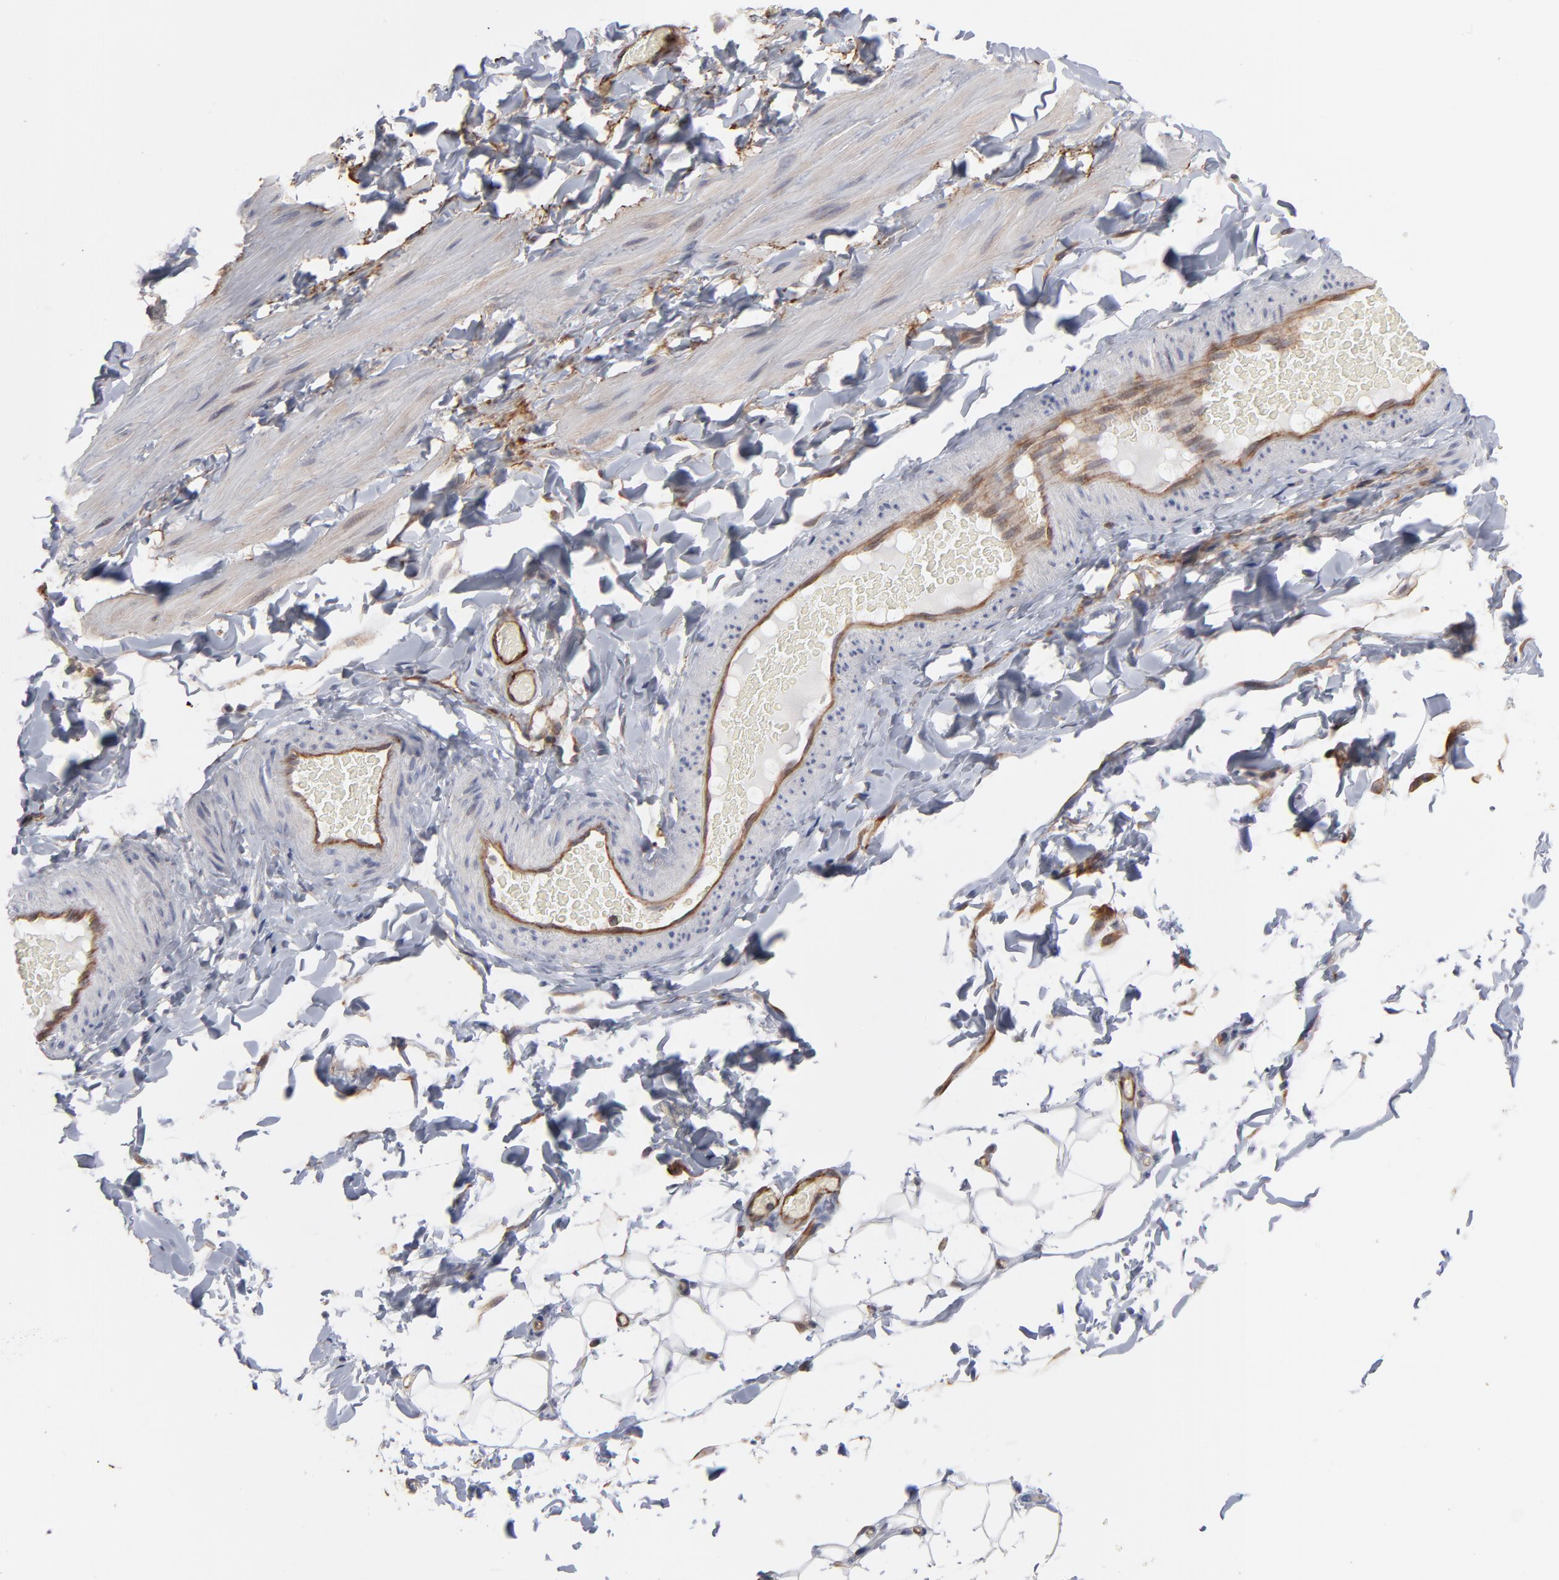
{"staining": {"intensity": "negative", "quantity": "none", "location": "none"}, "tissue": "adipose tissue", "cell_type": "Adipocytes", "image_type": "normal", "snomed": [{"axis": "morphology", "description": "Normal tissue, NOS"}, {"axis": "topography", "description": "Soft tissue"}], "caption": "DAB (3,3'-diaminobenzidine) immunohistochemical staining of normal adipose tissue exhibits no significant positivity in adipocytes. (DAB immunohistochemistry, high magnification).", "gene": "PXN", "patient": {"sex": "male", "age": 26}}